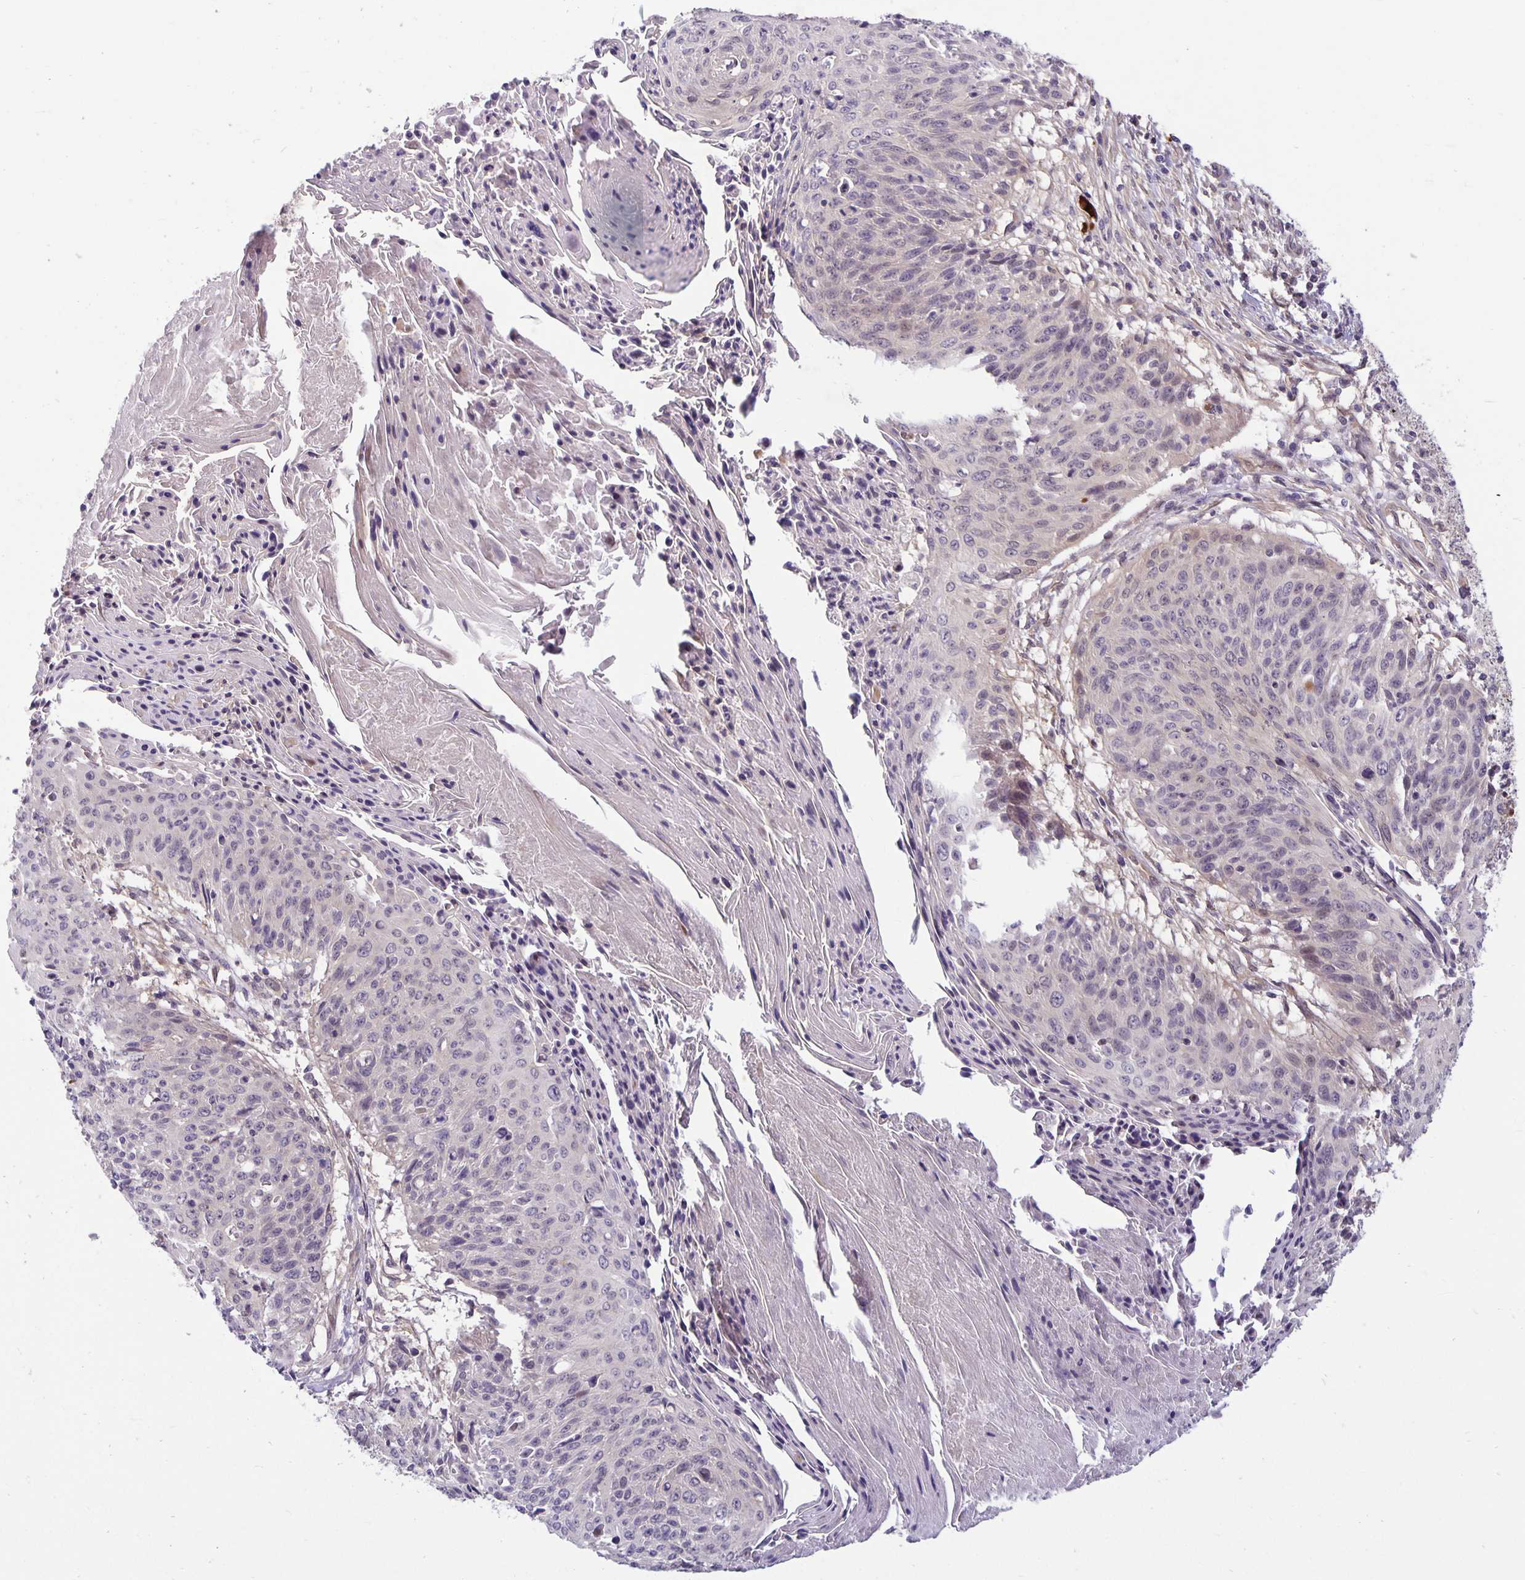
{"staining": {"intensity": "weak", "quantity": "<25%", "location": "cytoplasmic/membranous"}, "tissue": "cervical cancer", "cell_type": "Tumor cells", "image_type": "cancer", "snomed": [{"axis": "morphology", "description": "Squamous cell carcinoma, NOS"}, {"axis": "topography", "description": "Cervix"}], "caption": "DAB immunohistochemical staining of squamous cell carcinoma (cervical) demonstrates no significant positivity in tumor cells.", "gene": "TAX1BP3", "patient": {"sex": "female", "age": 45}}